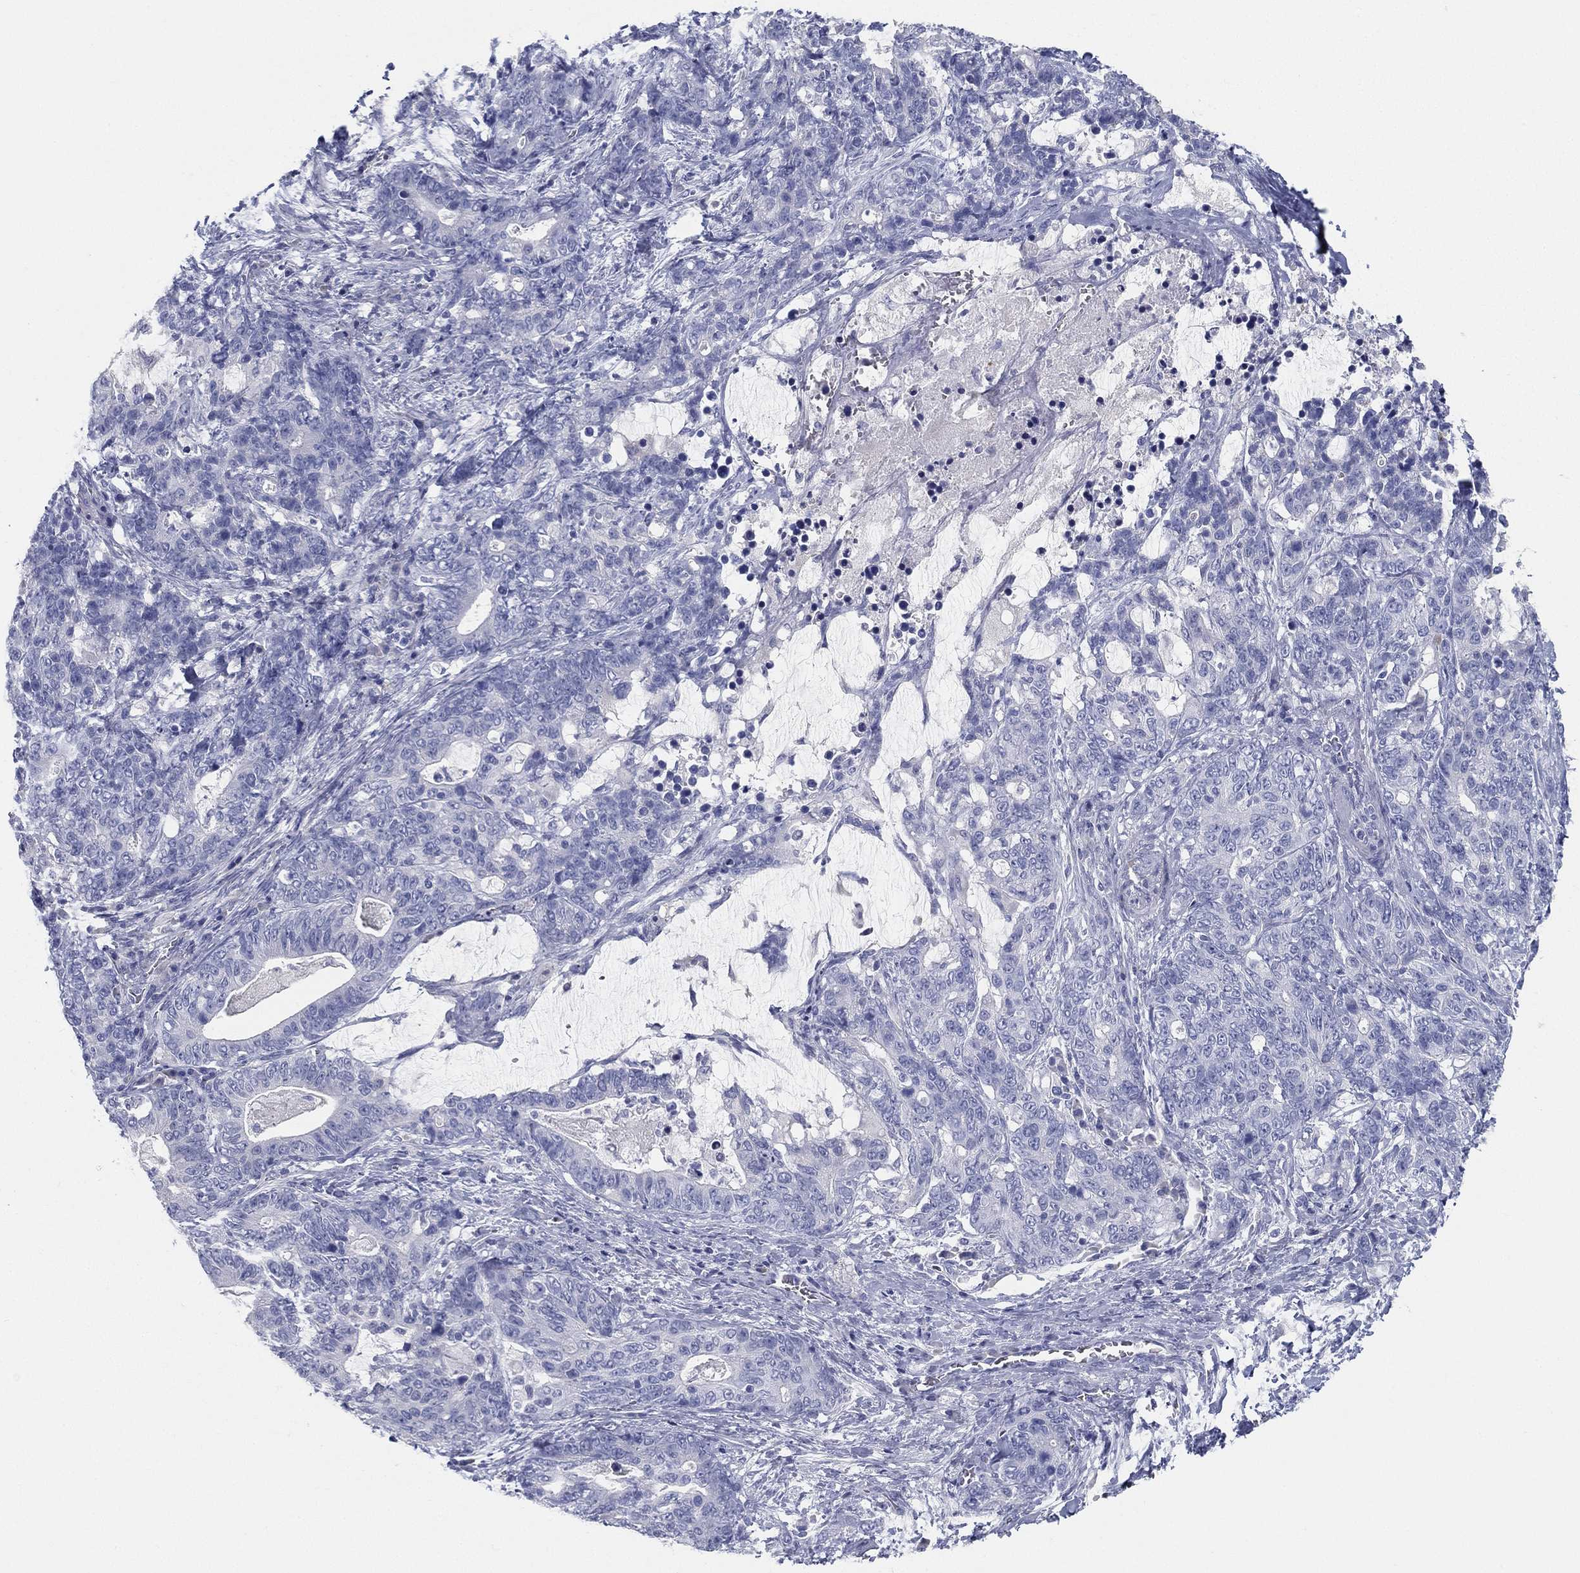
{"staining": {"intensity": "negative", "quantity": "none", "location": "none"}, "tissue": "stomach cancer", "cell_type": "Tumor cells", "image_type": "cancer", "snomed": [{"axis": "morphology", "description": "Normal tissue, NOS"}, {"axis": "morphology", "description": "Adenocarcinoma, NOS"}, {"axis": "topography", "description": "Stomach"}], "caption": "IHC micrograph of neoplastic tissue: human stomach cancer stained with DAB (3,3'-diaminobenzidine) demonstrates no significant protein expression in tumor cells. (DAB (3,3'-diaminobenzidine) immunohistochemistry with hematoxylin counter stain).", "gene": "STS", "patient": {"sex": "female", "age": 64}}